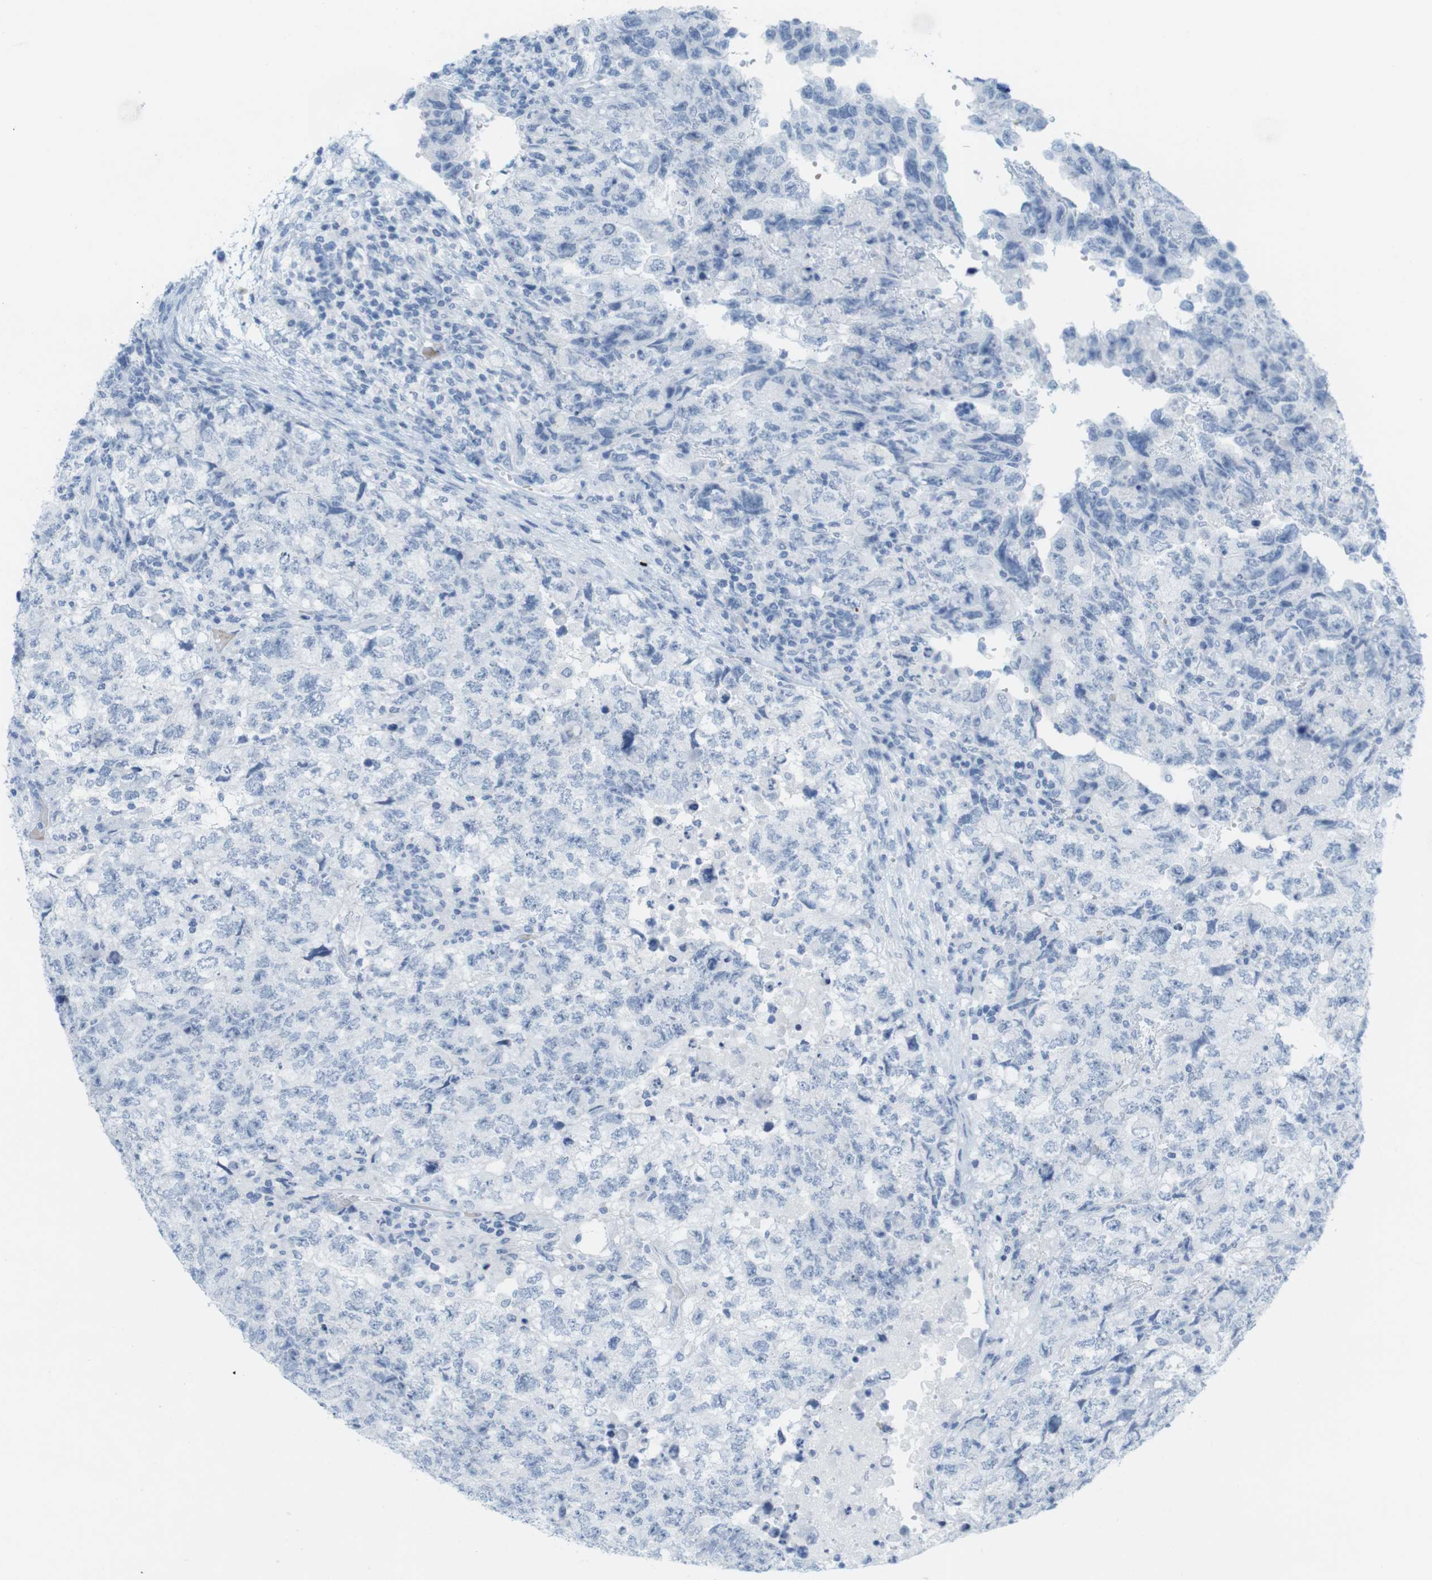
{"staining": {"intensity": "negative", "quantity": "none", "location": "none"}, "tissue": "testis cancer", "cell_type": "Tumor cells", "image_type": "cancer", "snomed": [{"axis": "morphology", "description": "Carcinoma, Embryonal, NOS"}, {"axis": "topography", "description": "Testis"}], "caption": "A histopathology image of human testis cancer is negative for staining in tumor cells.", "gene": "TNNT2", "patient": {"sex": "male", "age": 36}}